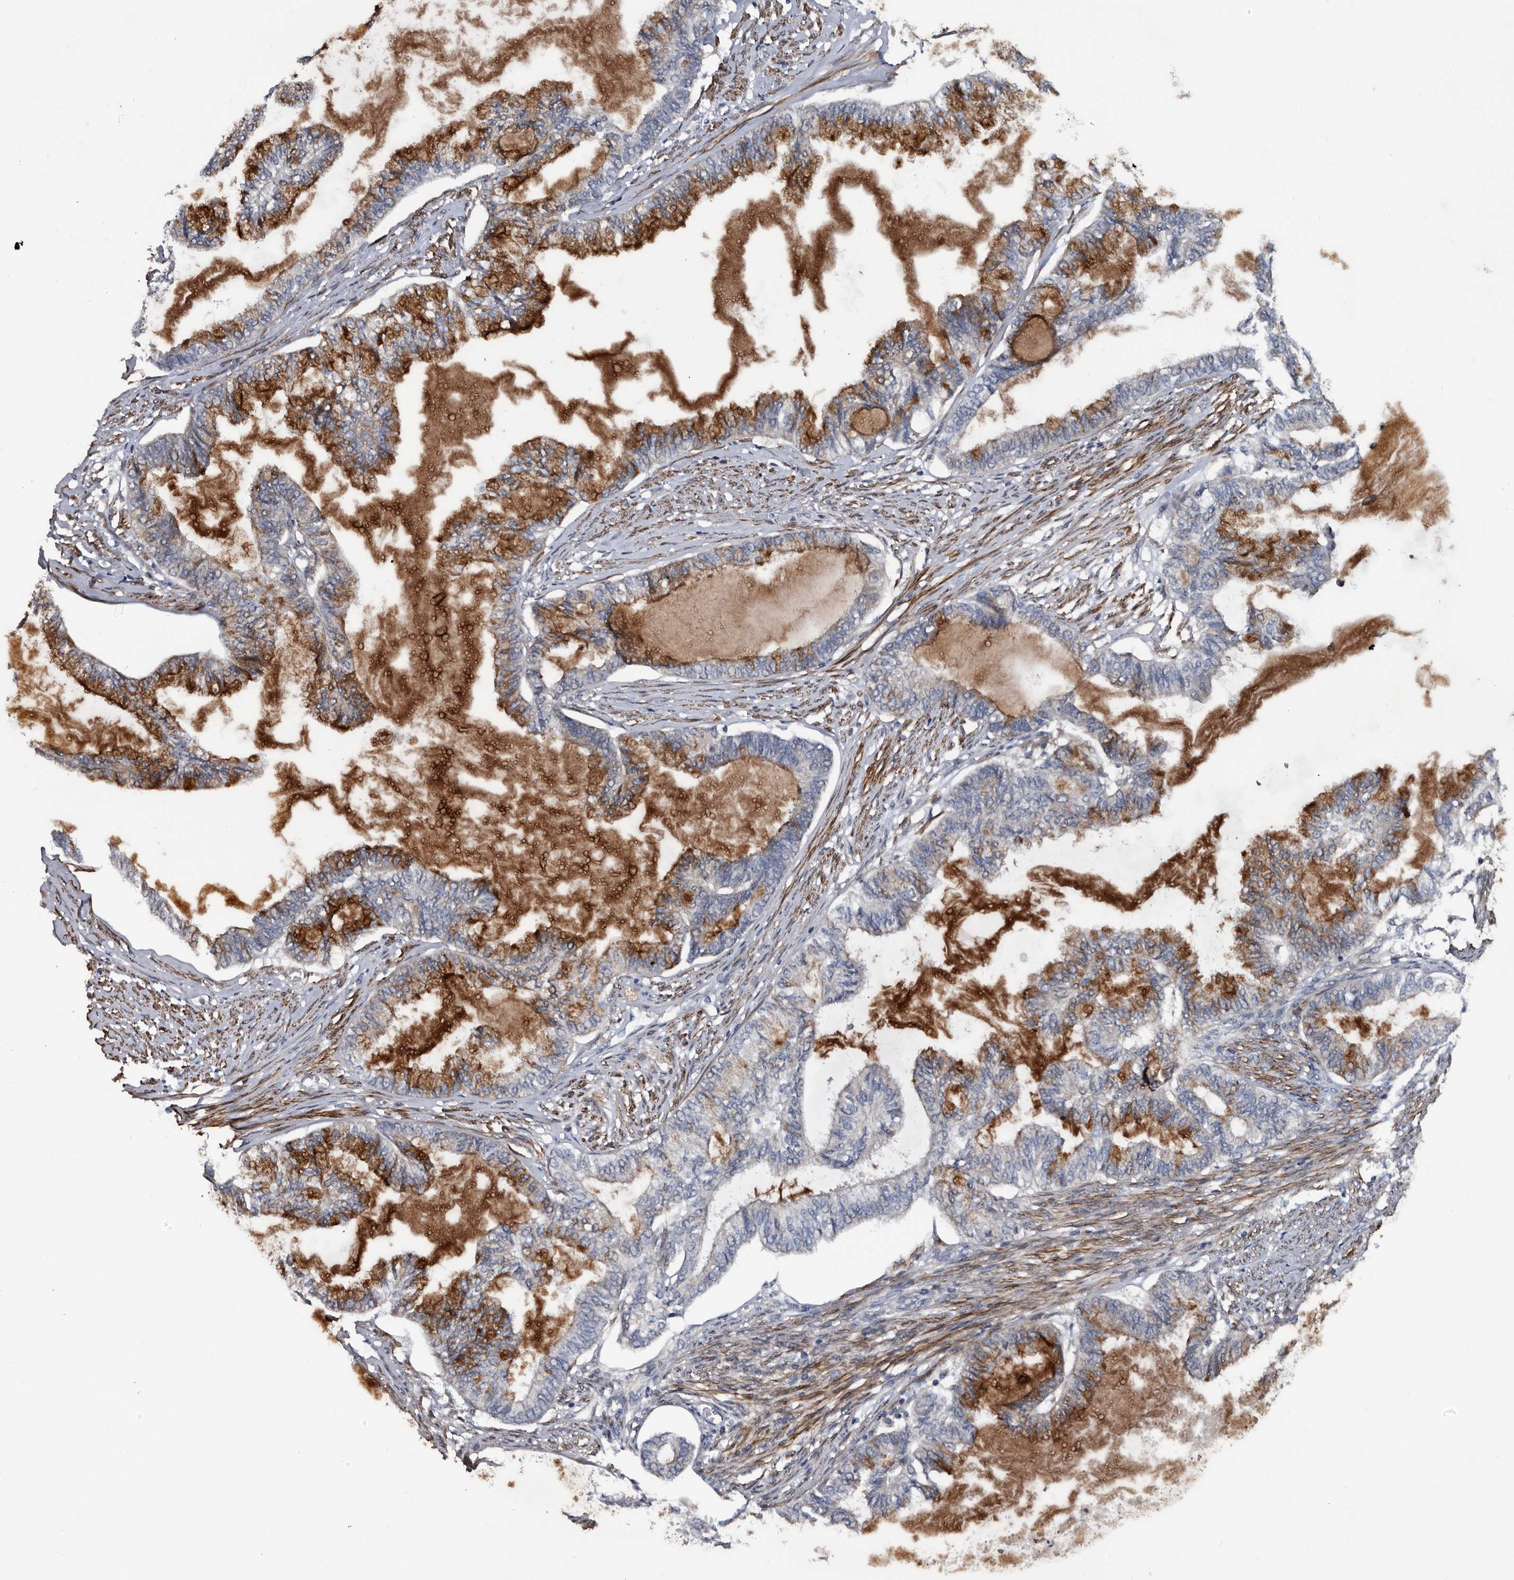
{"staining": {"intensity": "strong", "quantity": "25%-75%", "location": "cytoplasmic/membranous"}, "tissue": "endometrial cancer", "cell_type": "Tumor cells", "image_type": "cancer", "snomed": [{"axis": "morphology", "description": "Adenocarcinoma, NOS"}, {"axis": "topography", "description": "Endometrium"}], "caption": "Immunohistochemical staining of endometrial cancer (adenocarcinoma) exhibits high levels of strong cytoplasmic/membranous expression in approximately 25%-75% of tumor cells.", "gene": "IARS1", "patient": {"sex": "female", "age": 86}}